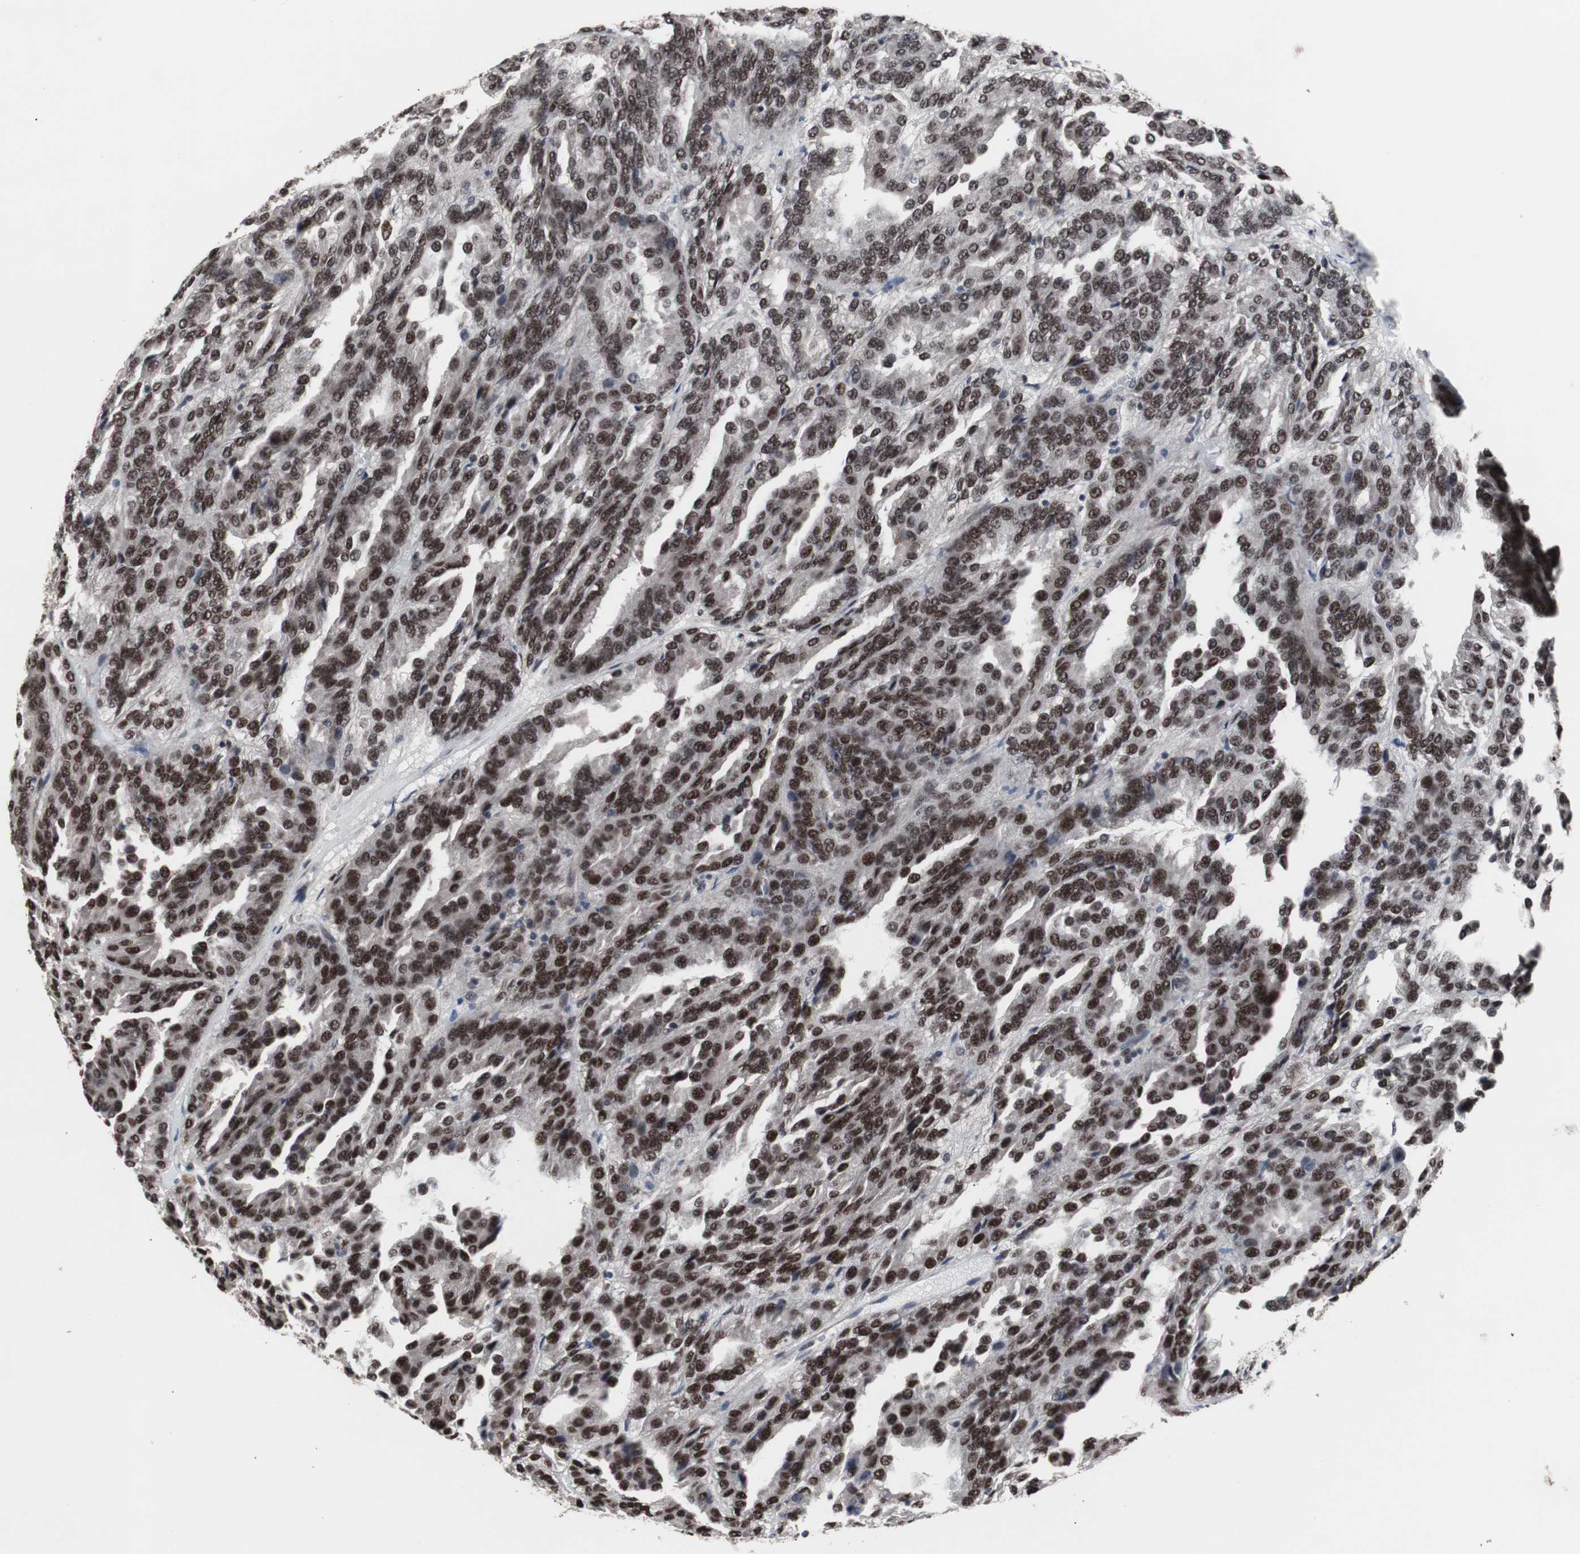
{"staining": {"intensity": "moderate", "quantity": ">75%", "location": "nuclear"}, "tissue": "renal cancer", "cell_type": "Tumor cells", "image_type": "cancer", "snomed": [{"axis": "morphology", "description": "Adenocarcinoma, NOS"}, {"axis": "topography", "description": "Kidney"}], "caption": "Immunohistochemical staining of human renal cancer (adenocarcinoma) exhibits medium levels of moderate nuclear expression in approximately >75% of tumor cells.", "gene": "GTF2F2", "patient": {"sex": "male", "age": 46}}